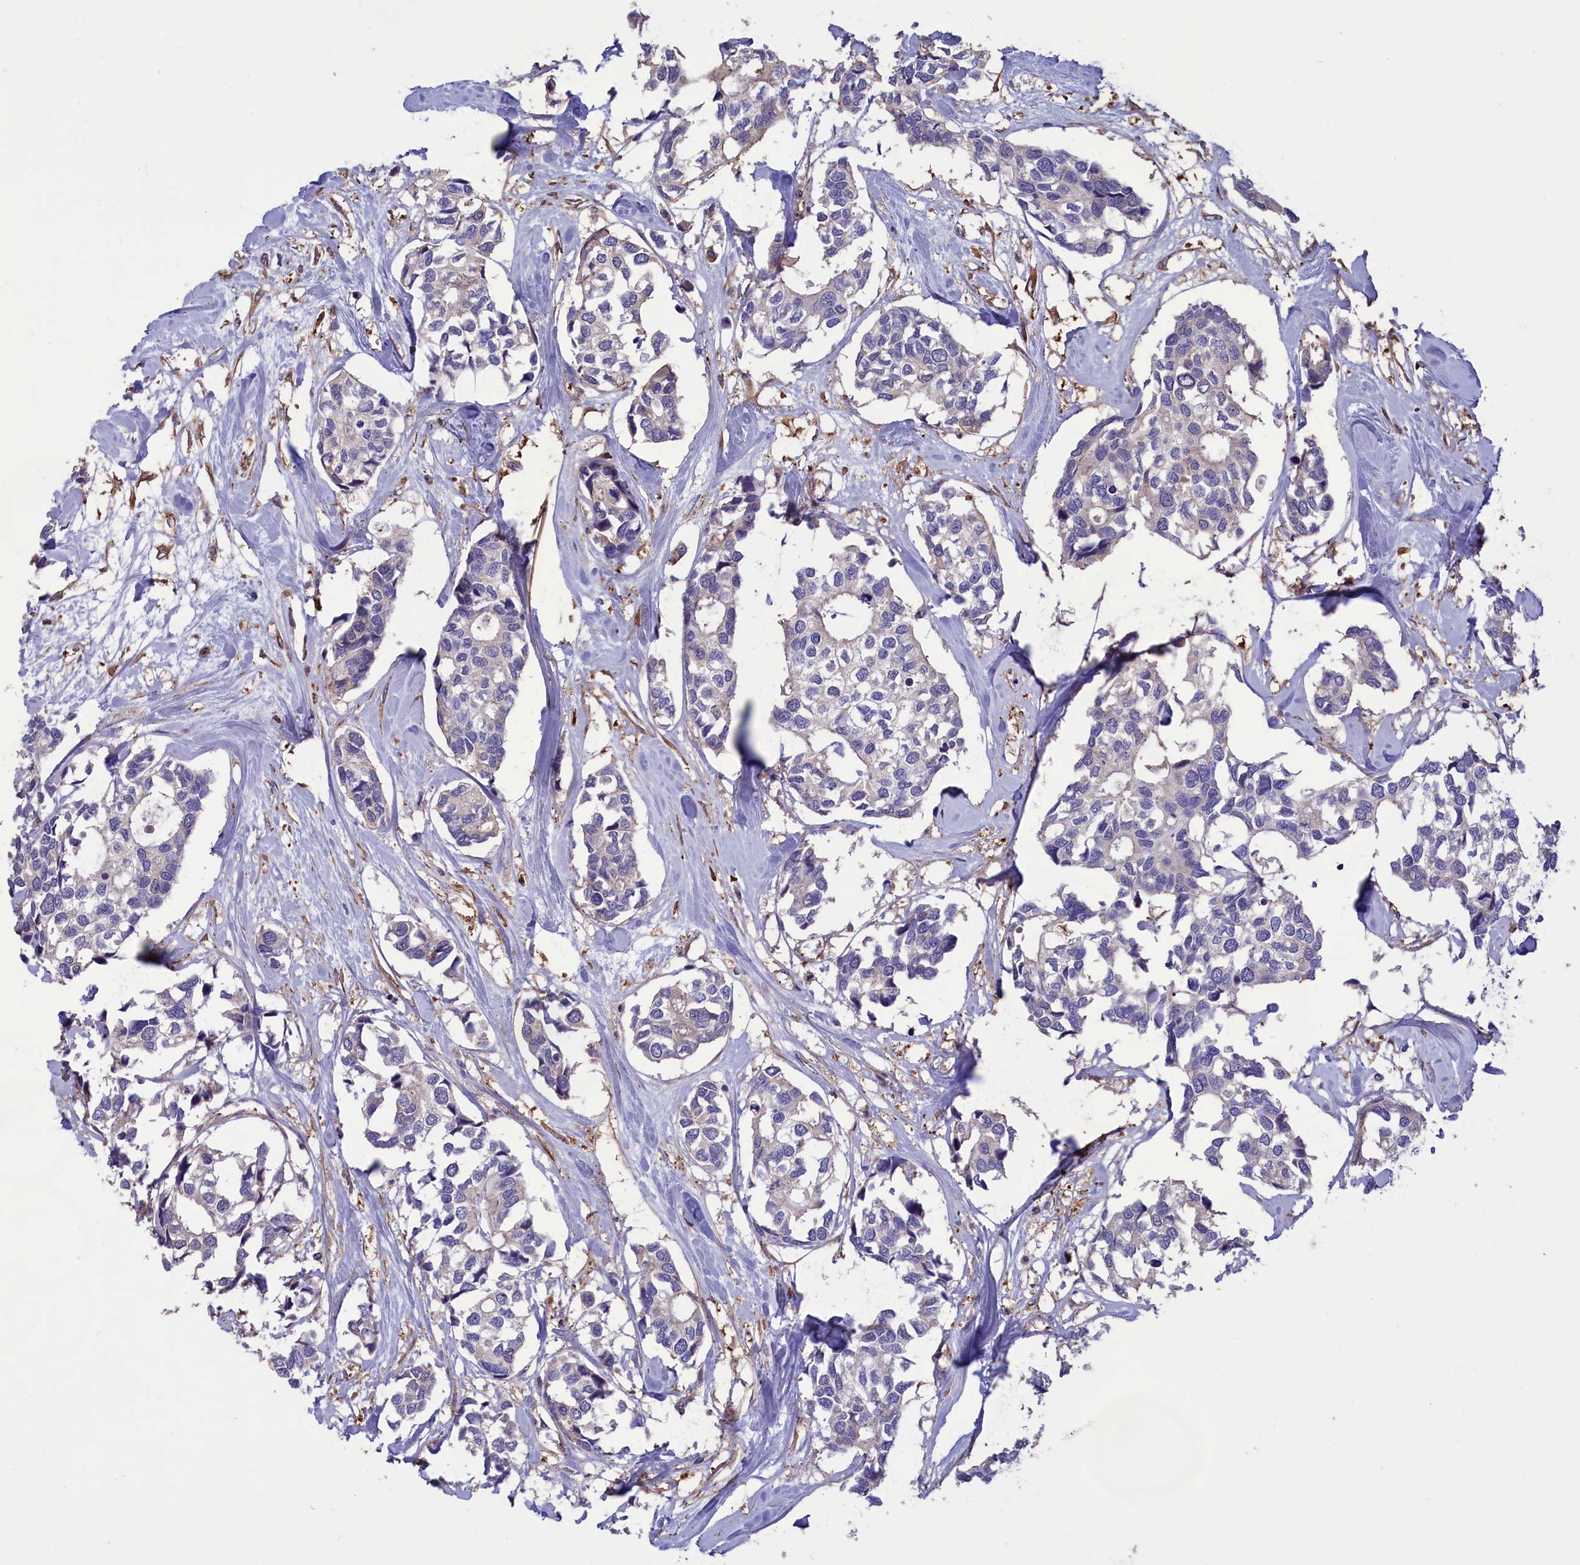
{"staining": {"intensity": "negative", "quantity": "none", "location": "none"}, "tissue": "breast cancer", "cell_type": "Tumor cells", "image_type": "cancer", "snomed": [{"axis": "morphology", "description": "Duct carcinoma"}, {"axis": "topography", "description": "Breast"}], "caption": "A micrograph of human breast intraductal carcinoma is negative for staining in tumor cells.", "gene": "AMDHD2", "patient": {"sex": "female", "age": 83}}